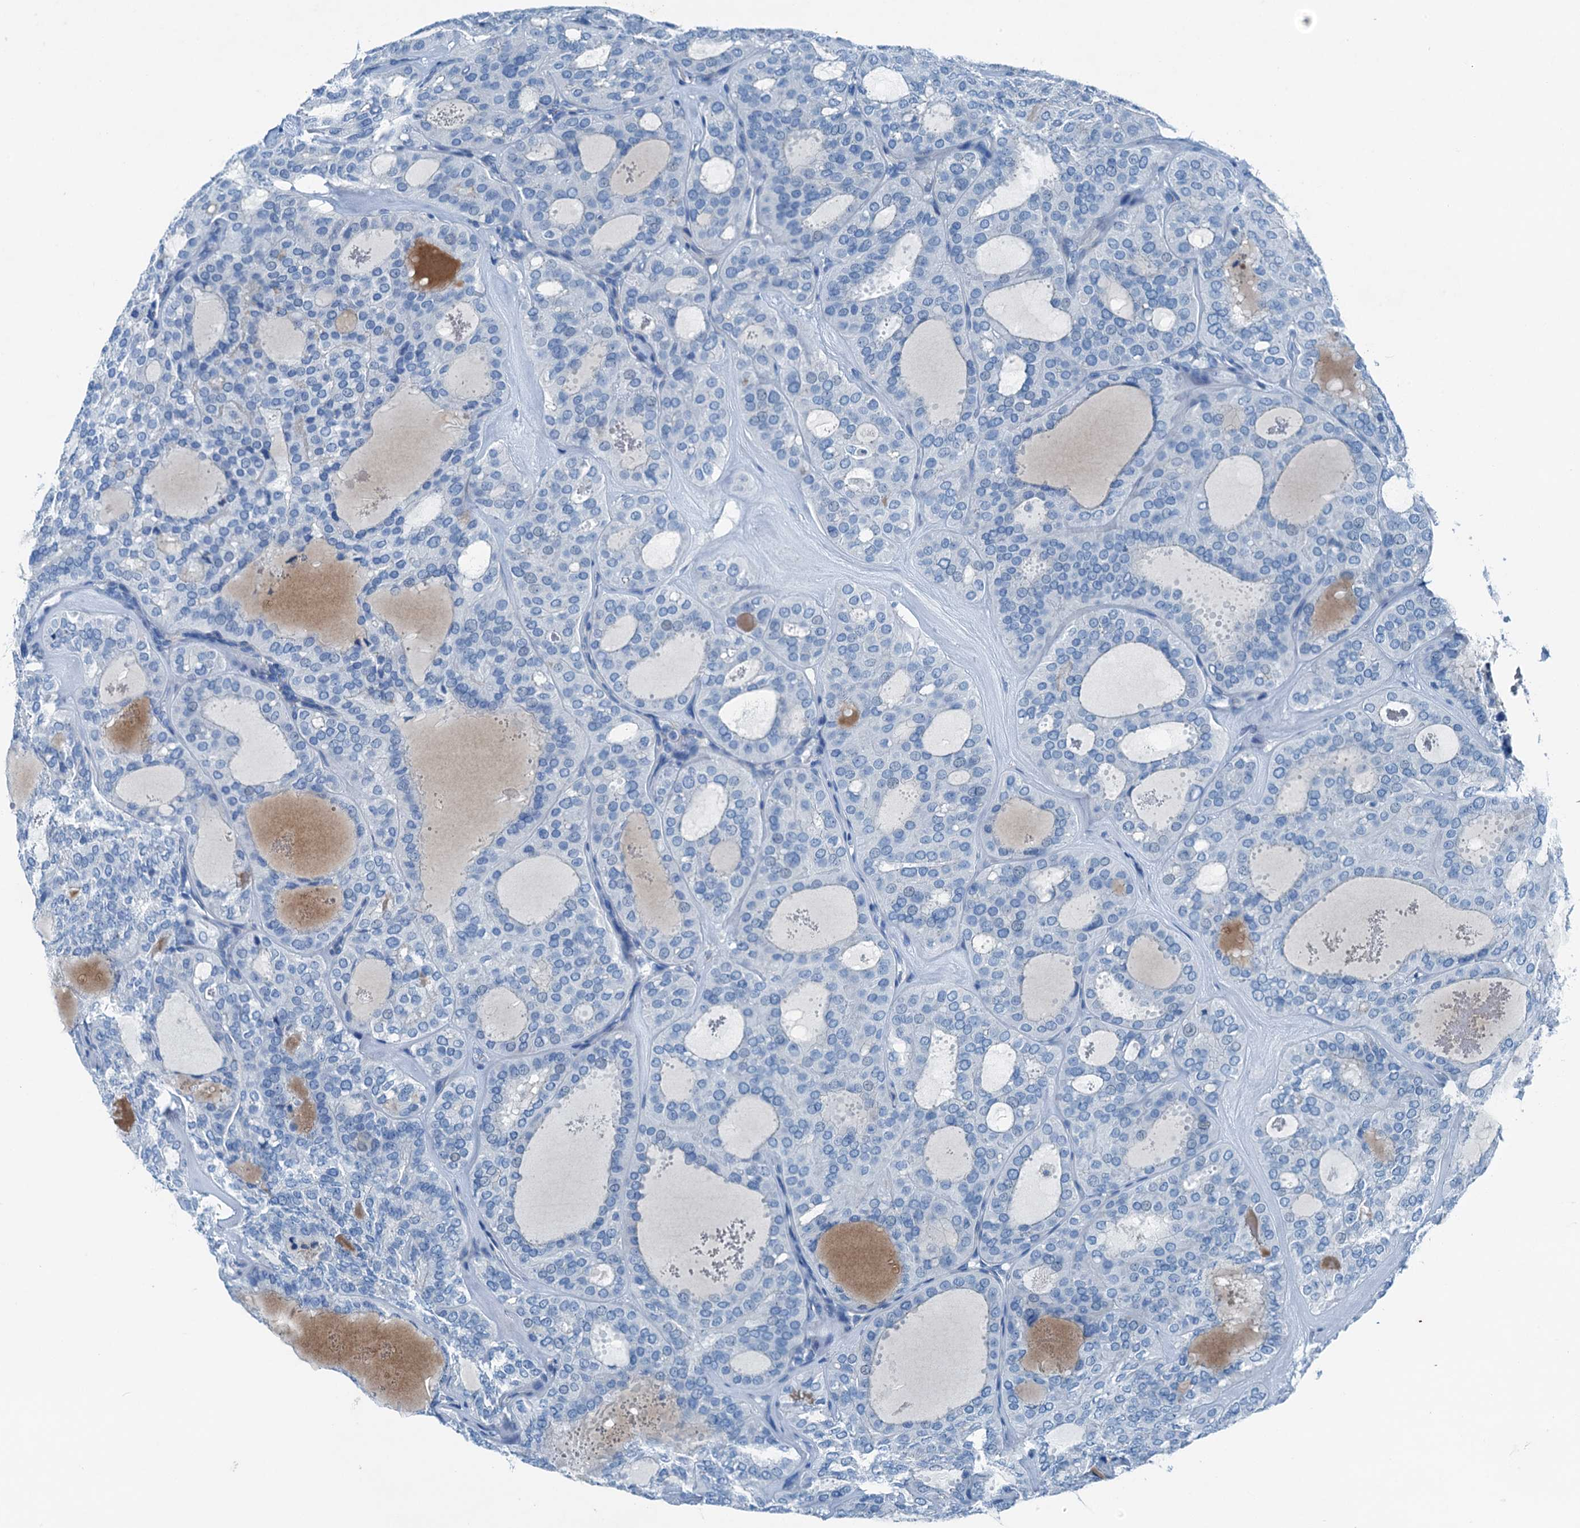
{"staining": {"intensity": "negative", "quantity": "none", "location": "none"}, "tissue": "thyroid cancer", "cell_type": "Tumor cells", "image_type": "cancer", "snomed": [{"axis": "morphology", "description": "Follicular adenoma carcinoma, NOS"}, {"axis": "topography", "description": "Thyroid gland"}], "caption": "High magnification brightfield microscopy of follicular adenoma carcinoma (thyroid) stained with DAB (3,3'-diaminobenzidine) (brown) and counterstained with hematoxylin (blue): tumor cells show no significant expression.", "gene": "RAB3IL1", "patient": {"sex": "male", "age": 75}}